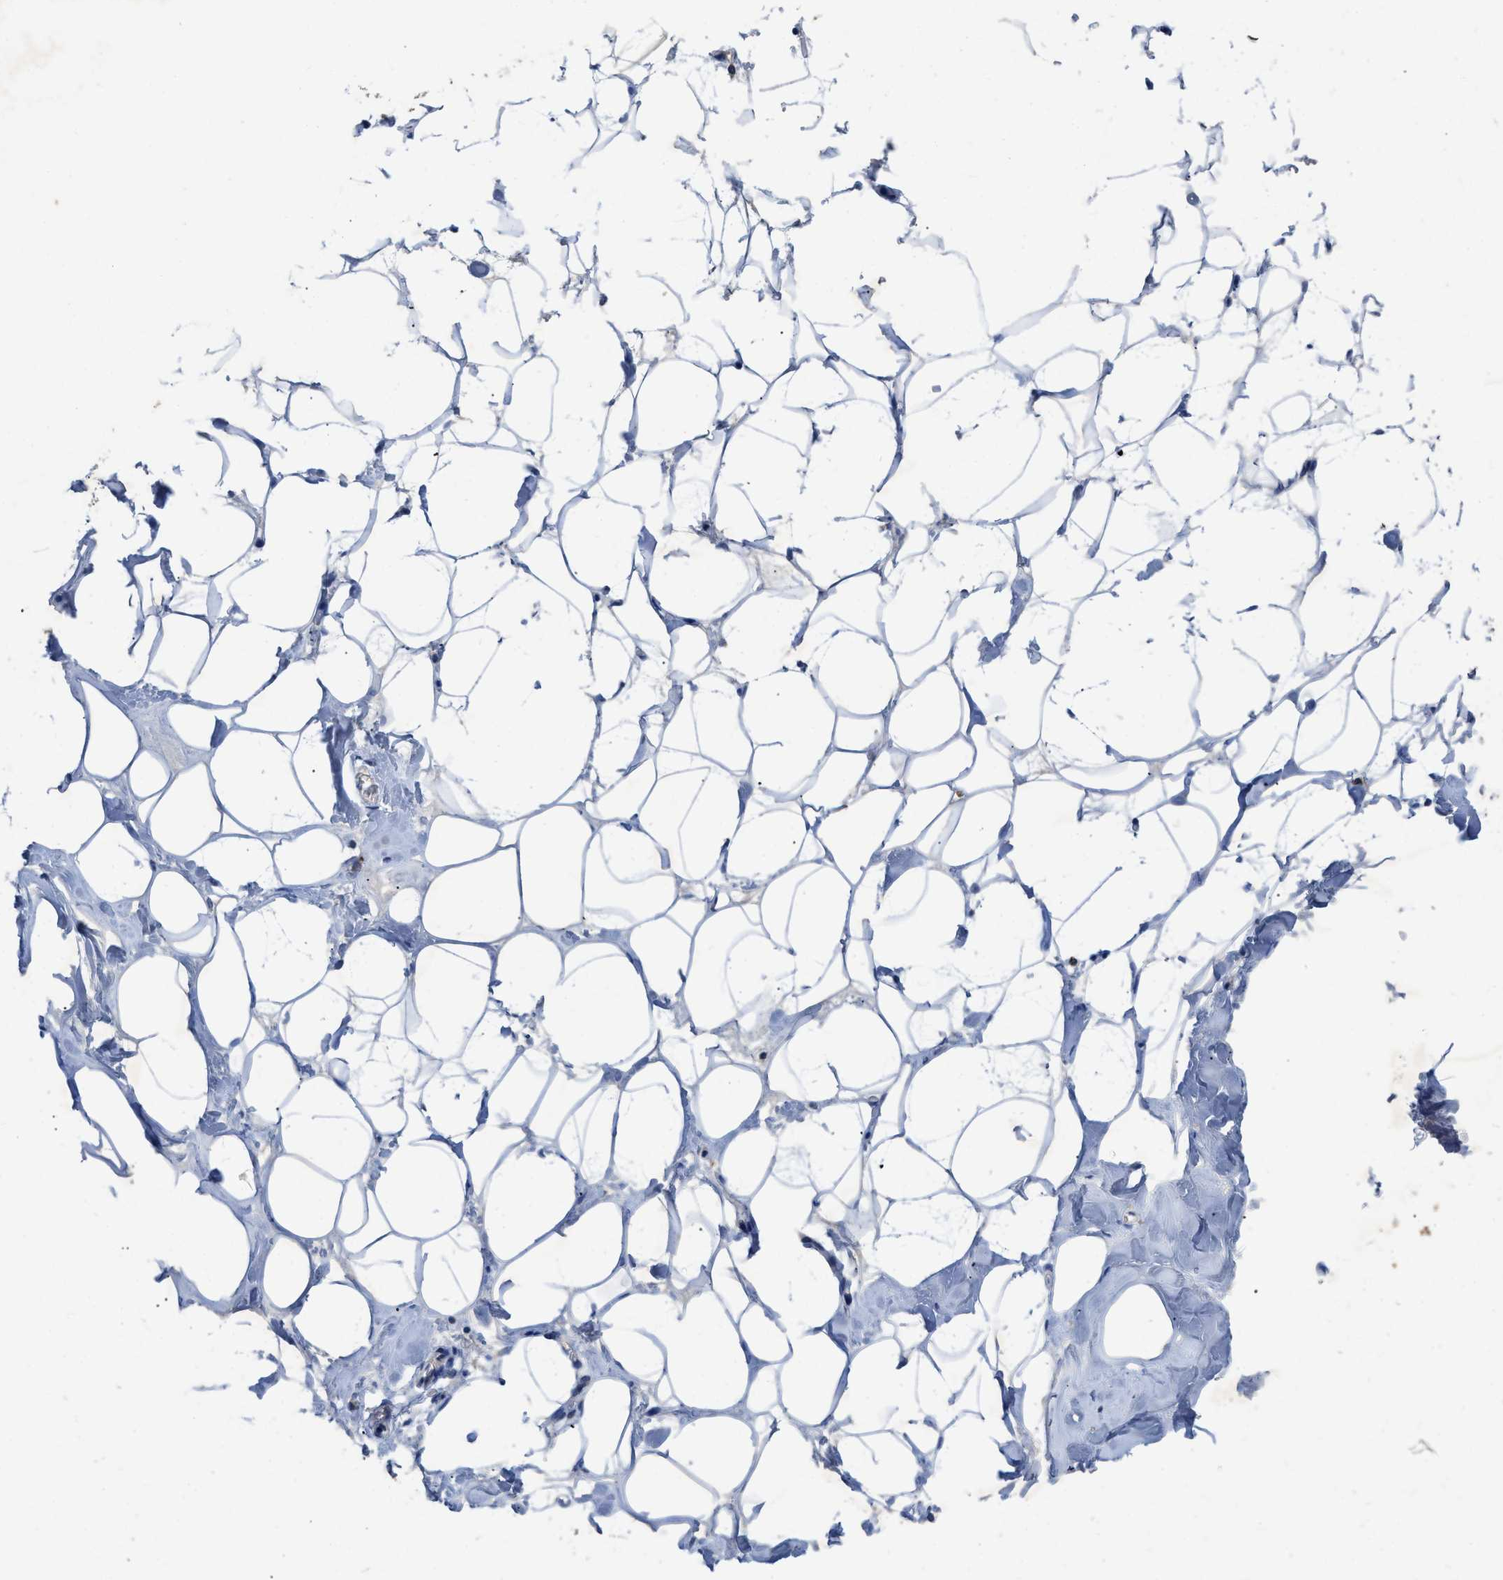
{"staining": {"intensity": "negative", "quantity": "none", "location": "none"}, "tissue": "adipose tissue", "cell_type": "Adipocytes", "image_type": "normal", "snomed": [{"axis": "morphology", "description": "Normal tissue, NOS"}, {"axis": "morphology", "description": "Fibrosis, NOS"}, {"axis": "topography", "description": "Breast"}, {"axis": "topography", "description": "Adipose tissue"}], "caption": "Immunohistochemistry (IHC) photomicrograph of normal human adipose tissue stained for a protein (brown), which reveals no staining in adipocytes.", "gene": "TMEM131", "patient": {"sex": "female", "age": 39}}